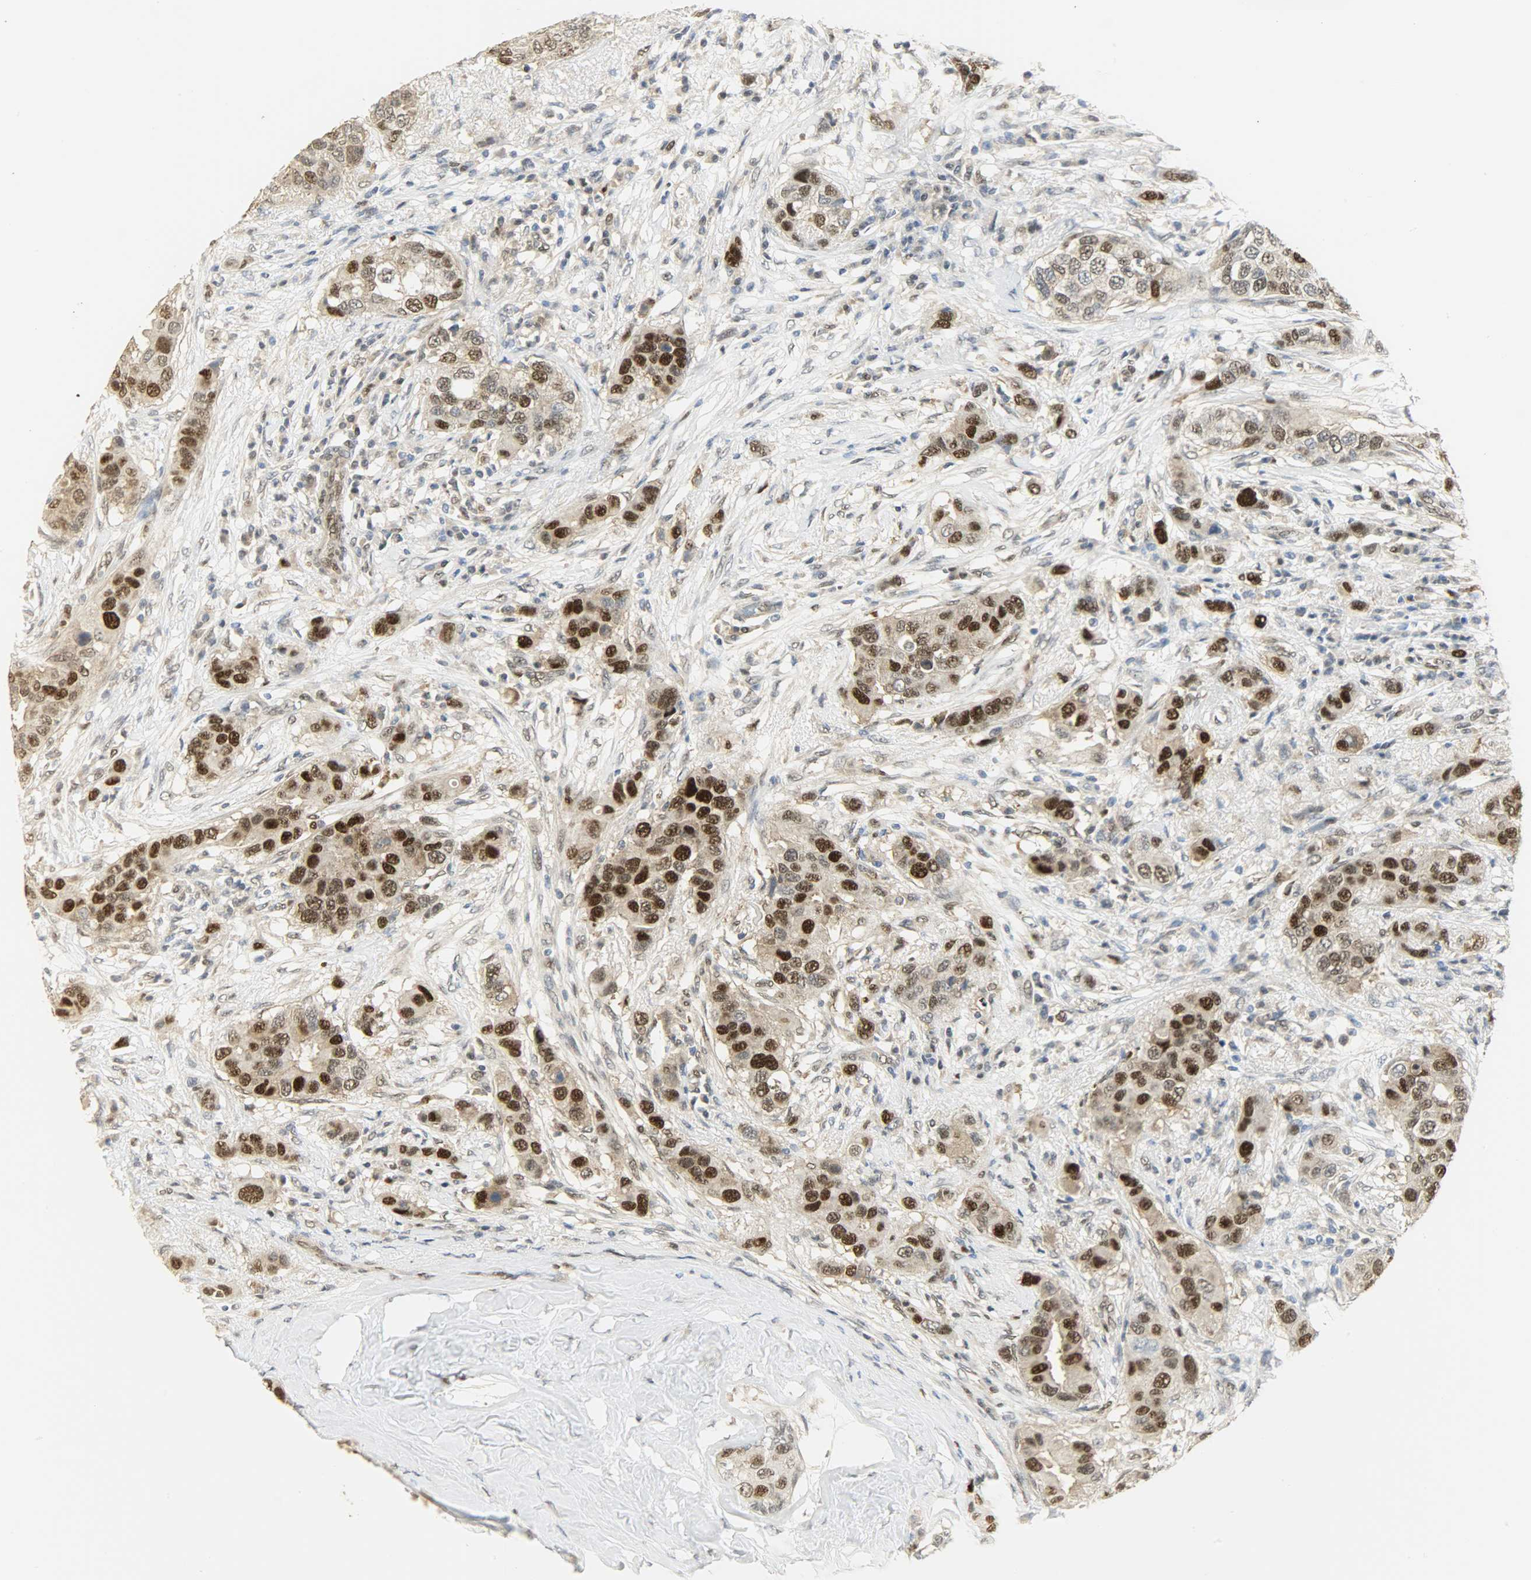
{"staining": {"intensity": "strong", "quantity": ">75%", "location": "nuclear"}, "tissue": "breast cancer", "cell_type": "Tumor cells", "image_type": "cancer", "snomed": [{"axis": "morphology", "description": "Duct carcinoma"}, {"axis": "topography", "description": "Breast"}], "caption": "Breast cancer (infiltrating ductal carcinoma) stained with a protein marker shows strong staining in tumor cells.", "gene": "NPEPL1", "patient": {"sex": "female", "age": 50}}